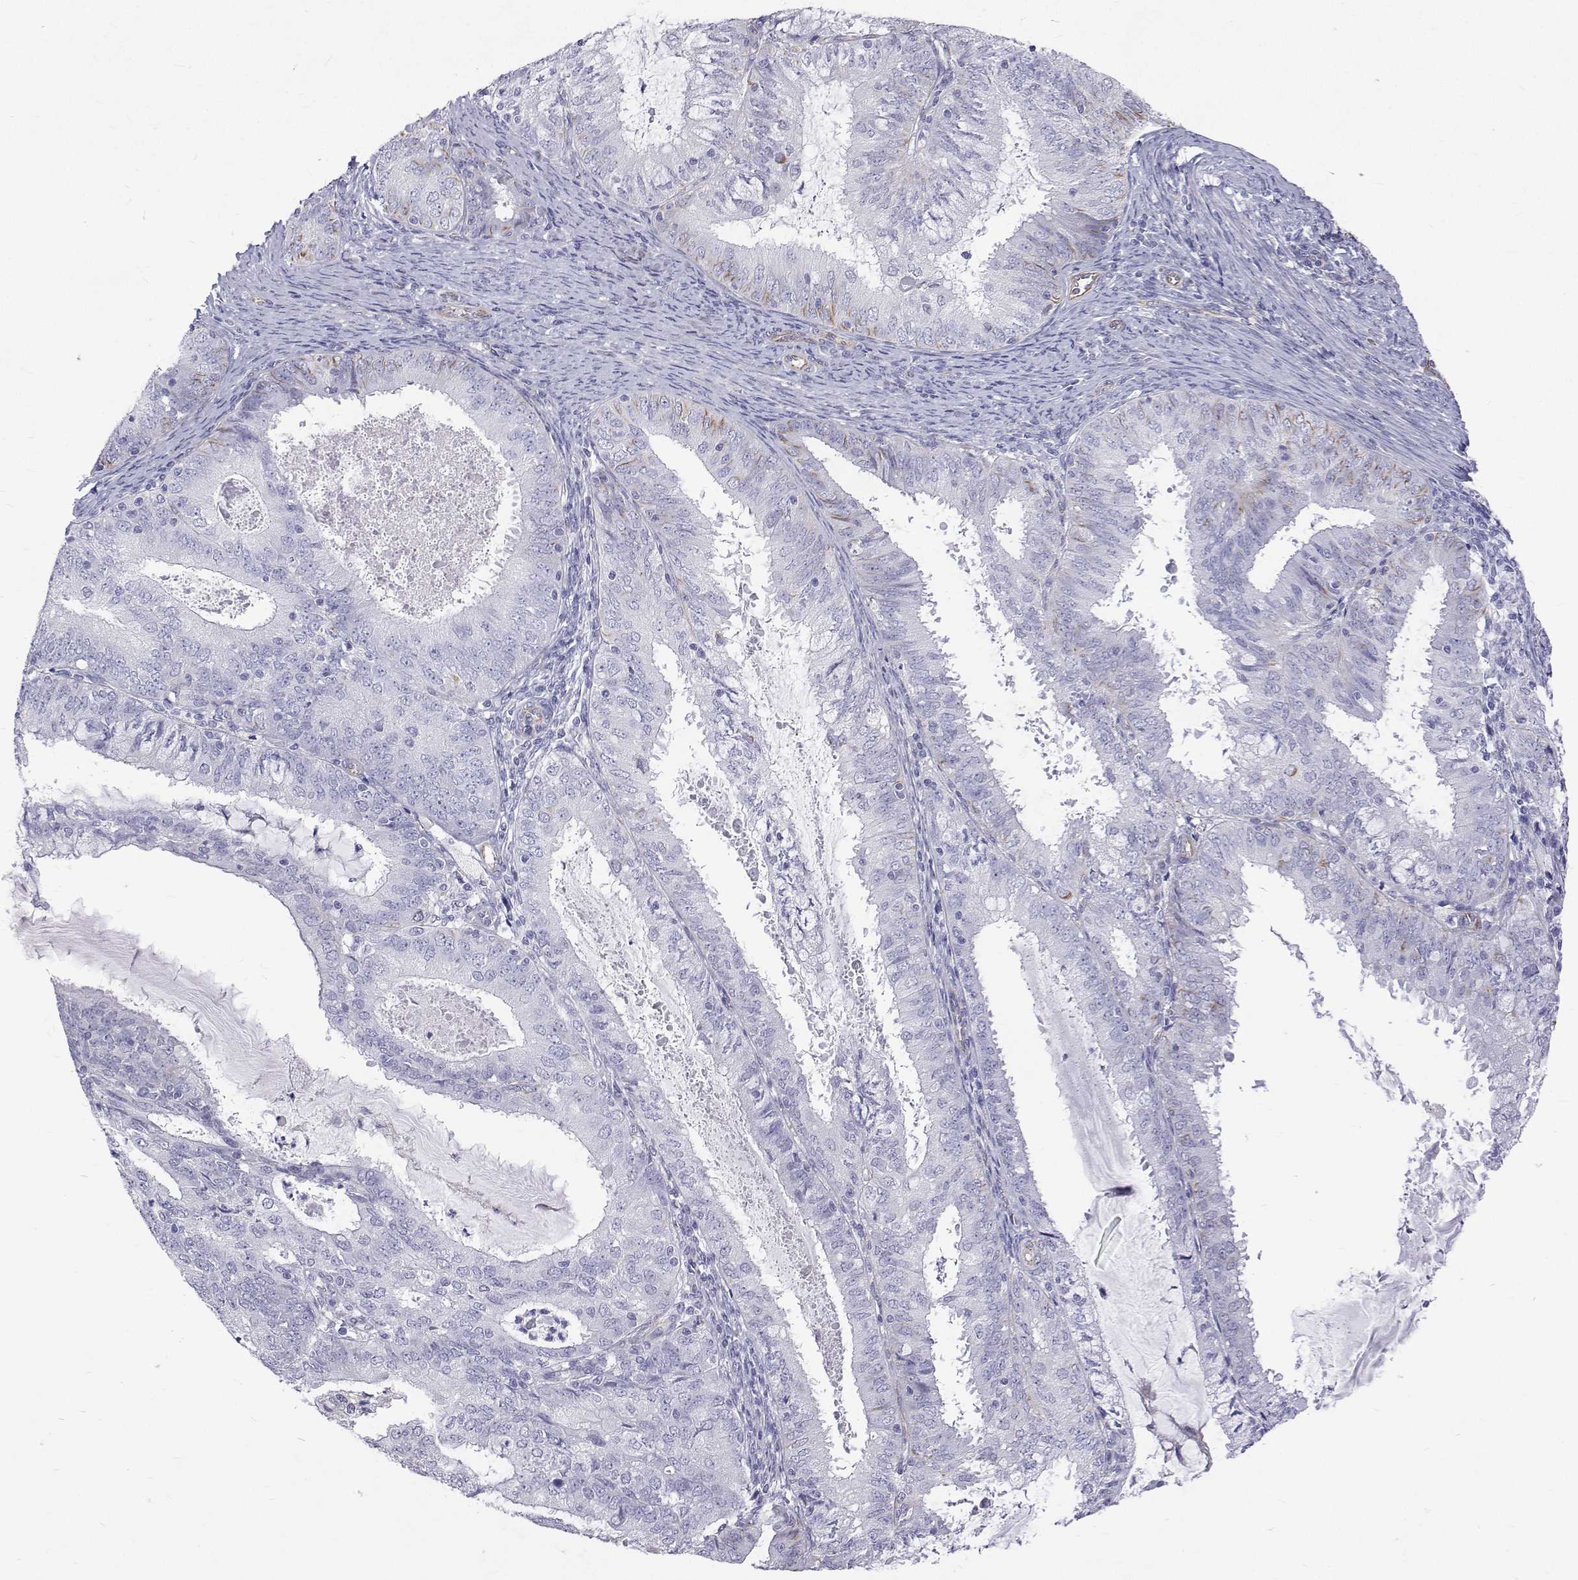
{"staining": {"intensity": "negative", "quantity": "none", "location": "none"}, "tissue": "endometrial cancer", "cell_type": "Tumor cells", "image_type": "cancer", "snomed": [{"axis": "morphology", "description": "Adenocarcinoma, NOS"}, {"axis": "topography", "description": "Endometrium"}], "caption": "A micrograph of endometrial adenocarcinoma stained for a protein shows no brown staining in tumor cells.", "gene": "OPRPN", "patient": {"sex": "female", "age": 57}}